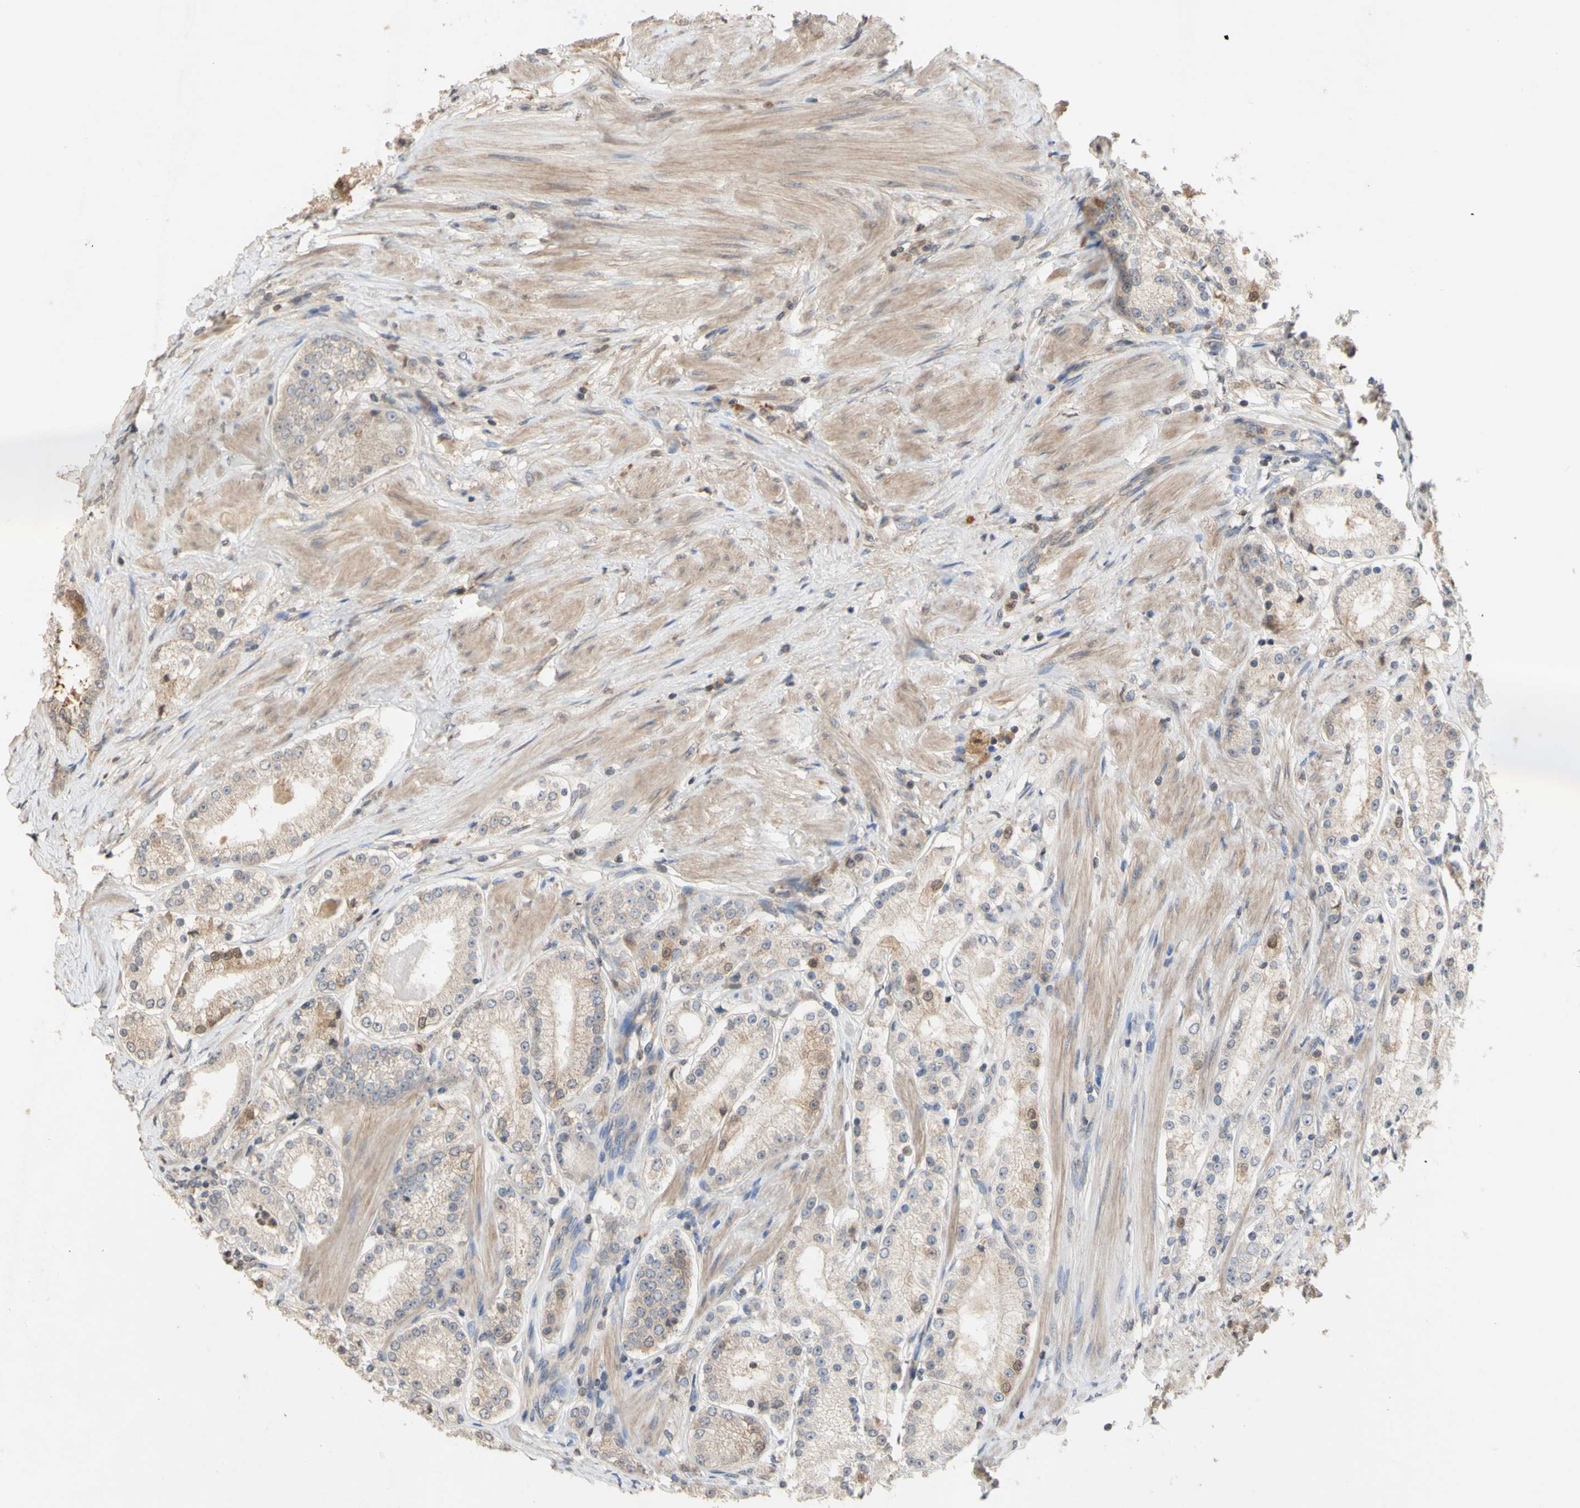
{"staining": {"intensity": "weak", "quantity": ">75%", "location": "cytoplasmic/membranous"}, "tissue": "prostate cancer", "cell_type": "Tumor cells", "image_type": "cancer", "snomed": [{"axis": "morphology", "description": "Adenocarcinoma, Low grade"}, {"axis": "topography", "description": "Prostate"}], "caption": "Adenocarcinoma (low-grade) (prostate) was stained to show a protein in brown. There is low levels of weak cytoplasmic/membranous expression in about >75% of tumor cells.", "gene": "NECTIN3", "patient": {"sex": "male", "age": 63}}